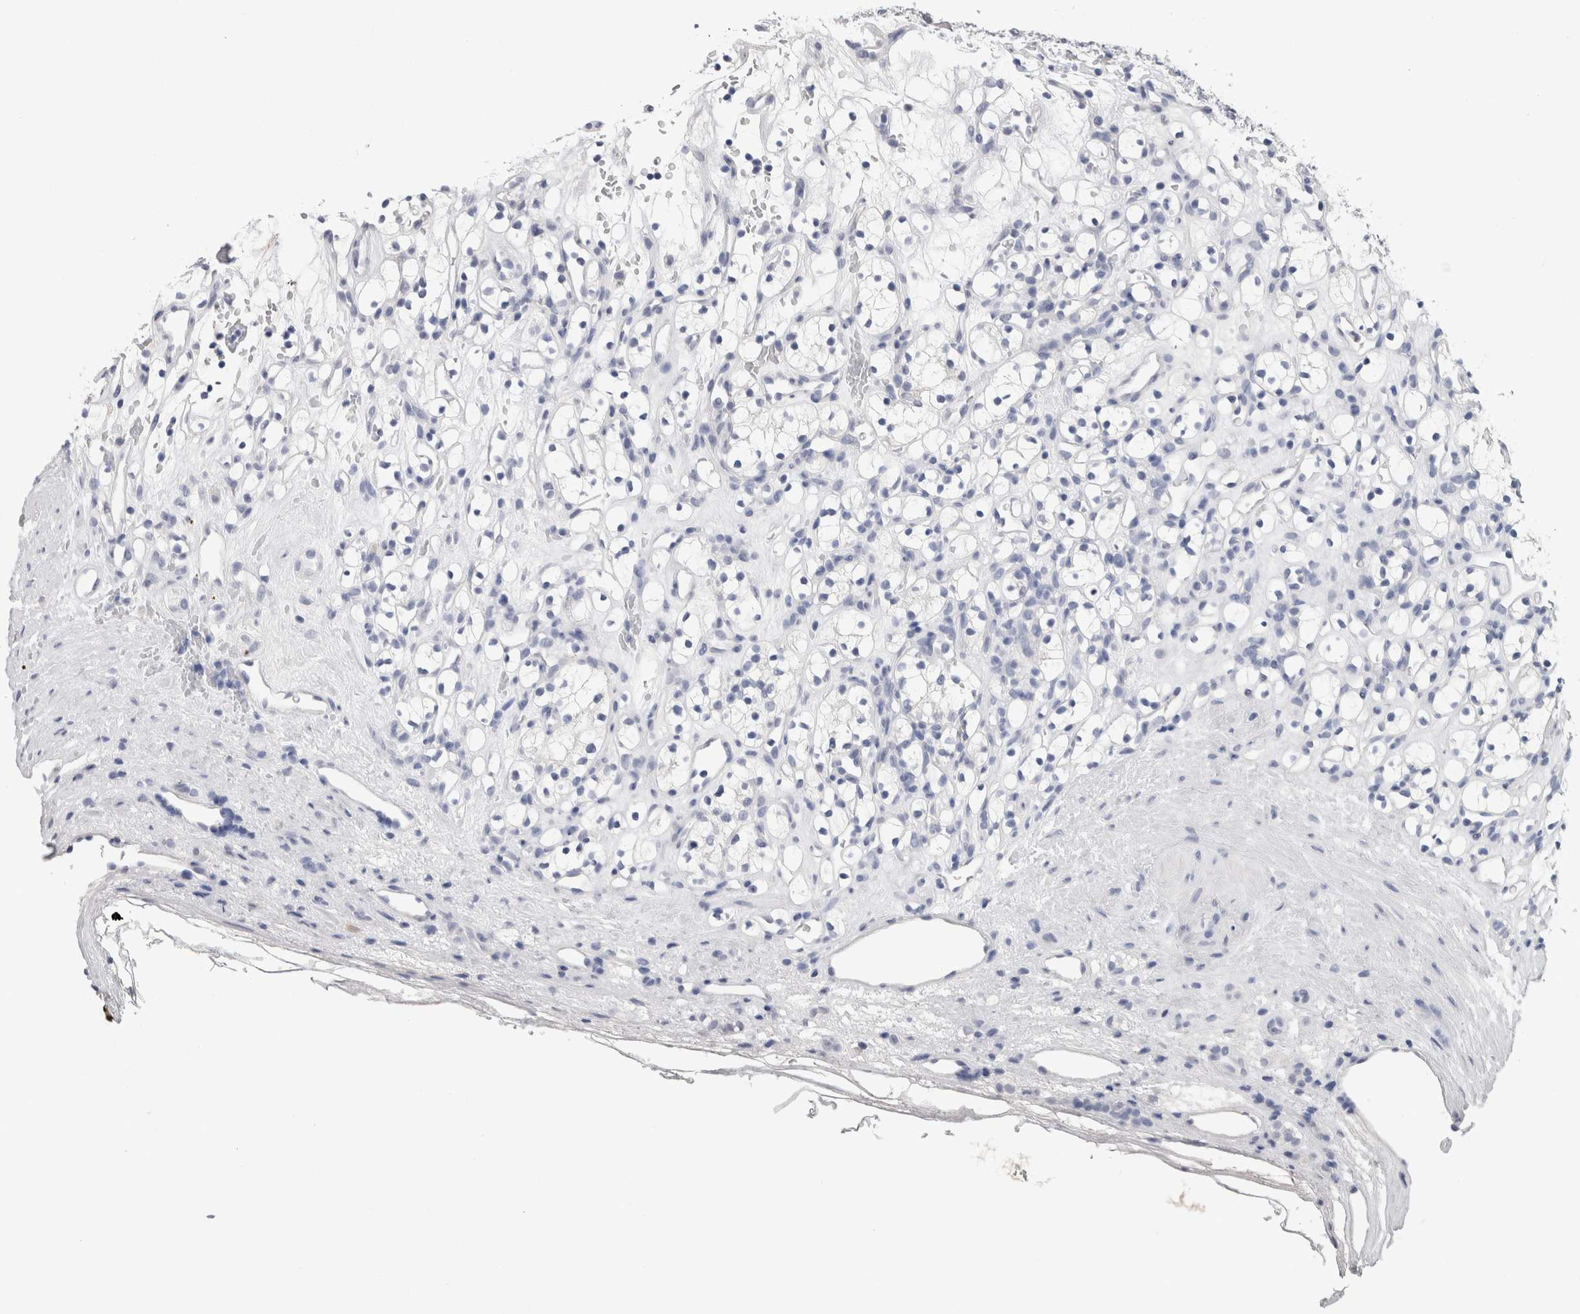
{"staining": {"intensity": "negative", "quantity": "none", "location": "none"}, "tissue": "renal cancer", "cell_type": "Tumor cells", "image_type": "cancer", "snomed": [{"axis": "morphology", "description": "Adenocarcinoma, NOS"}, {"axis": "topography", "description": "Kidney"}], "caption": "Immunohistochemistry (IHC) micrograph of adenocarcinoma (renal) stained for a protein (brown), which demonstrates no staining in tumor cells. The staining was performed using DAB (3,3'-diaminobenzidine) to visualize the protein expression in brown, while the nuclei were stained in blue with hematoxylin (Magnification: 20x).", "gene": "FABP4", "patient": {"sex": "female", "age": 60}}